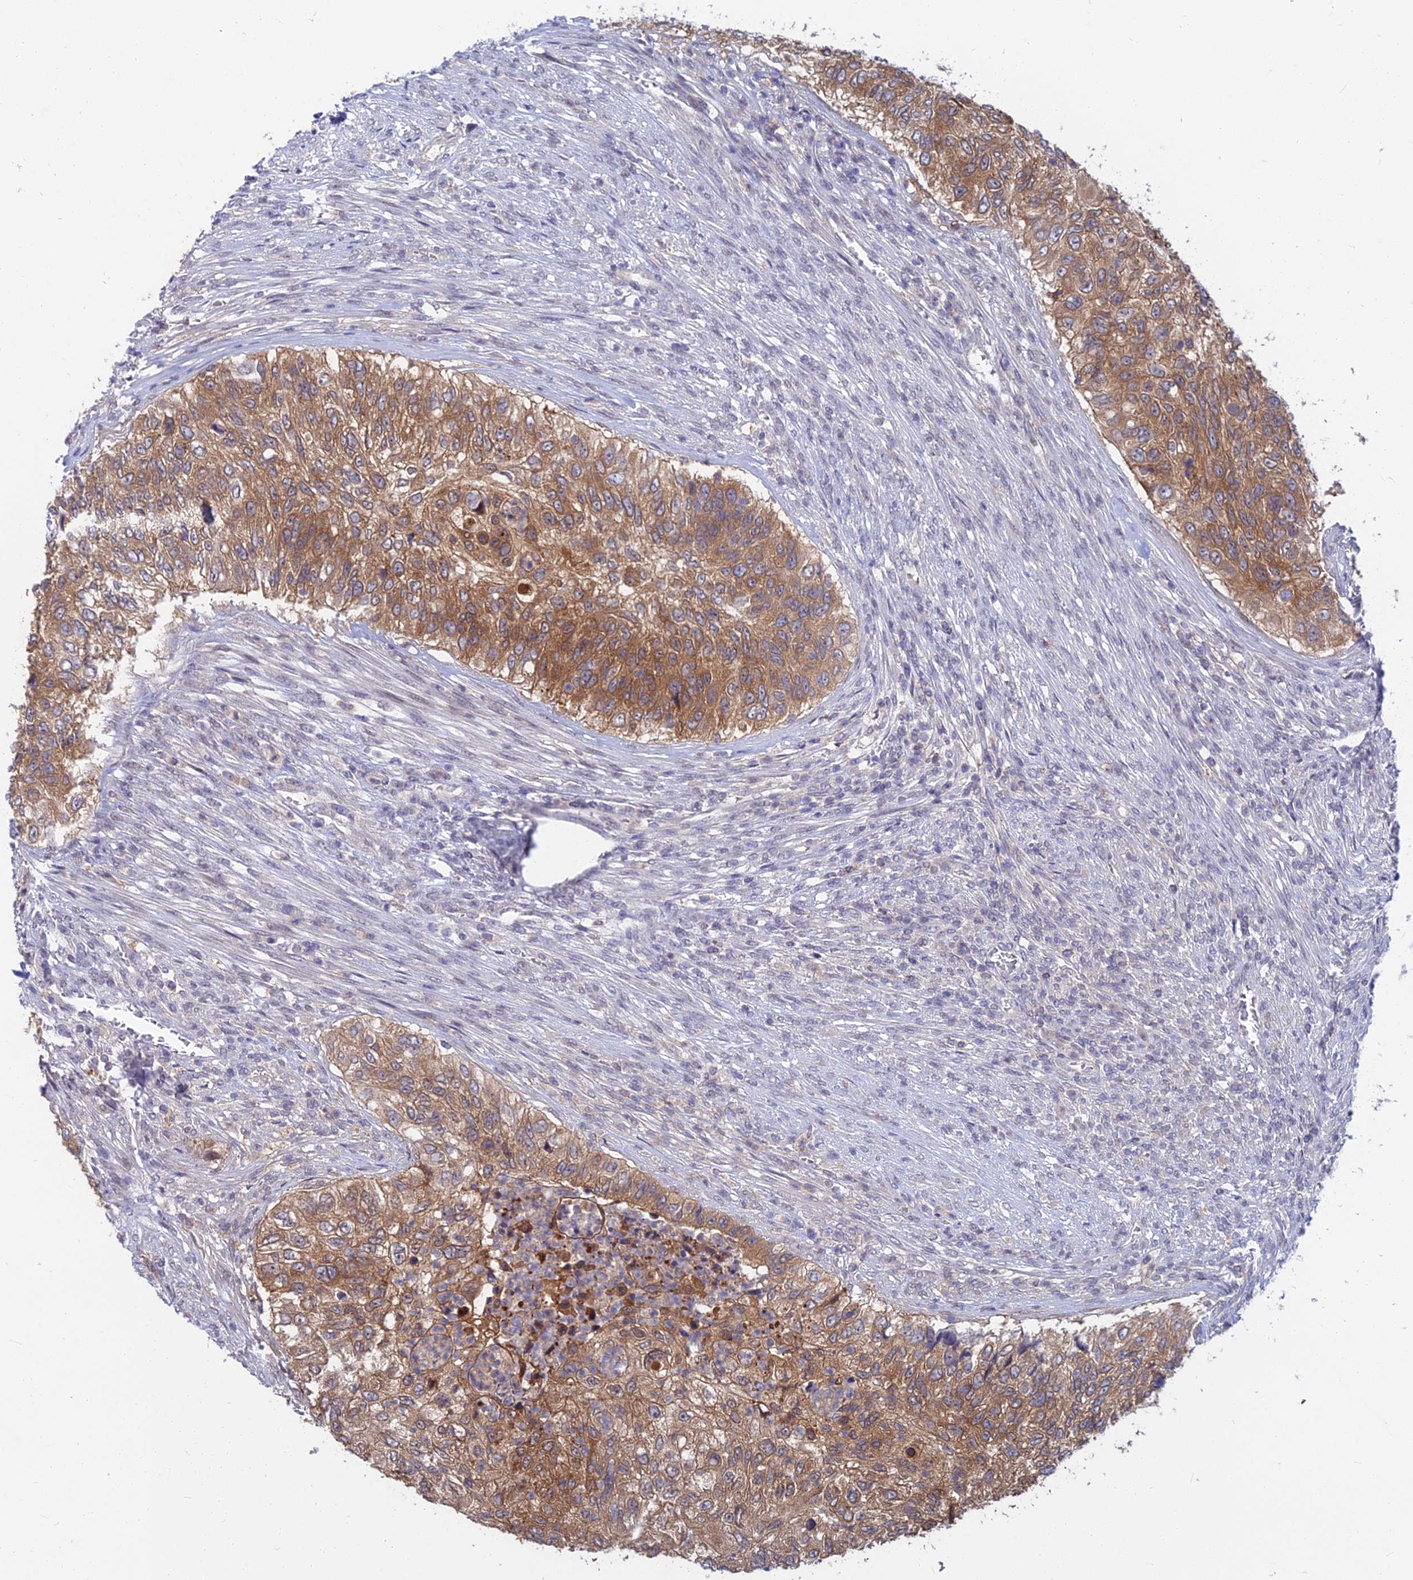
{"staining": {"intensity": "moderate", "quantity": ">75%", "location": "cytoplasmic/membranous"}, "tissue": "urothelial cancer", "cell_type": "Tumor cells", "image_type": "cancer", "snomed": [{"axis": "morphology", "description": "Urothelial carcinoma, High grade"}, {"axis": "topography", "description": "Urinary bladder"}], "caption": "The photomicrograph exhibits a brown stain indicating the presence of a protein in the cytoplasmic/membranous of tumor cells in urothelial carcinoma (high-grade).", "gene": "B3GALT4", "patient": {"sex": "female", "age": 60}}